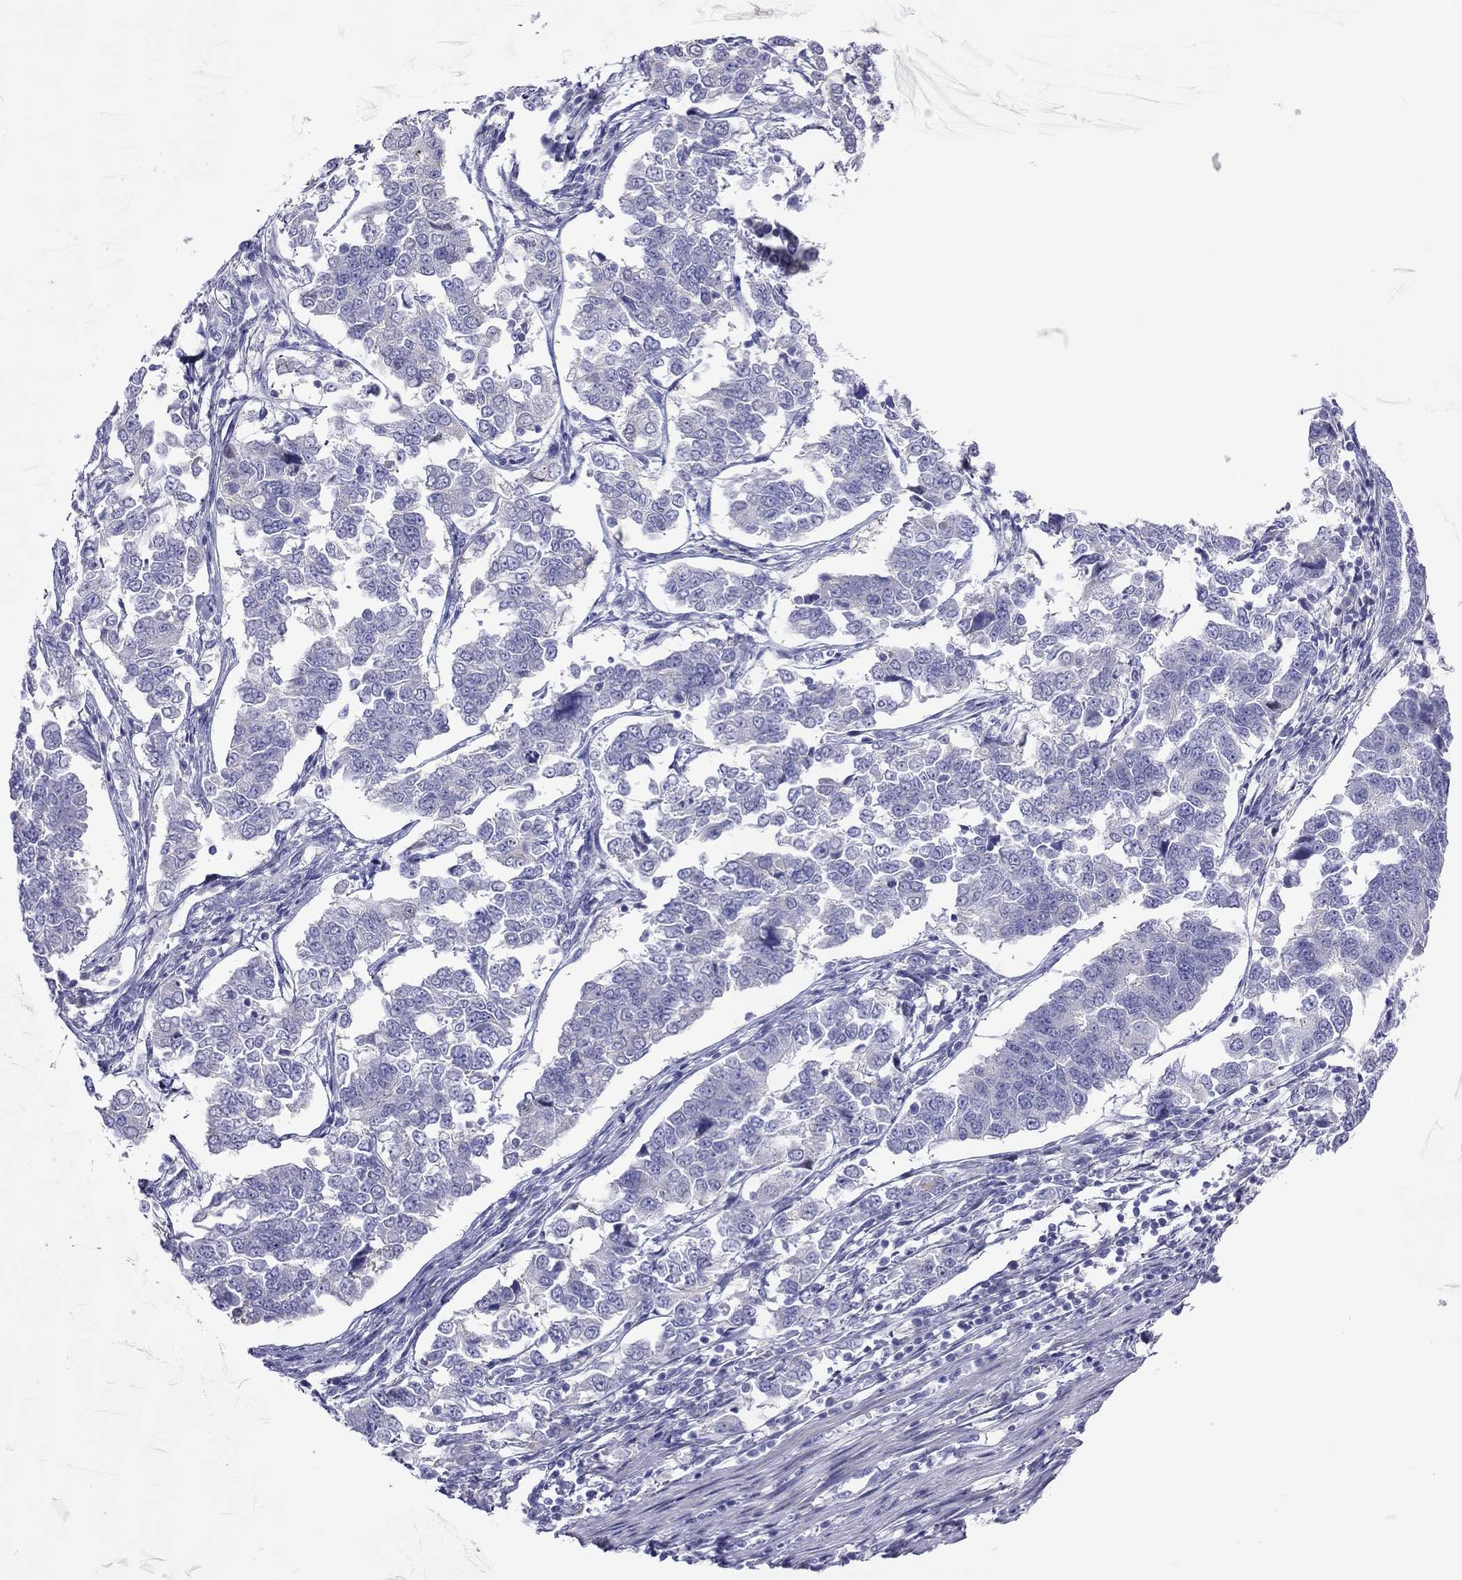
{"staining": {"intensity": "negative", "quantity": "none", "location": "none"}, "tissue": "endometrial cancer", "cell_type": "Tumor cells", "image_type": "cancer", "snomed": [{"axis": "morphology", "description": "Adenocarcinoma, NOS"}, {"axis": "topography", "description": "Endometrium"}], "caption": "DAB (3,3'-diaminobenzidine) immunohistochemical staining of human endometrial adenocarcinoma reveals no significant staining in tumor cells.", "gene": "MGAT4C", "patient": {"sex": "female", "age": 43}}